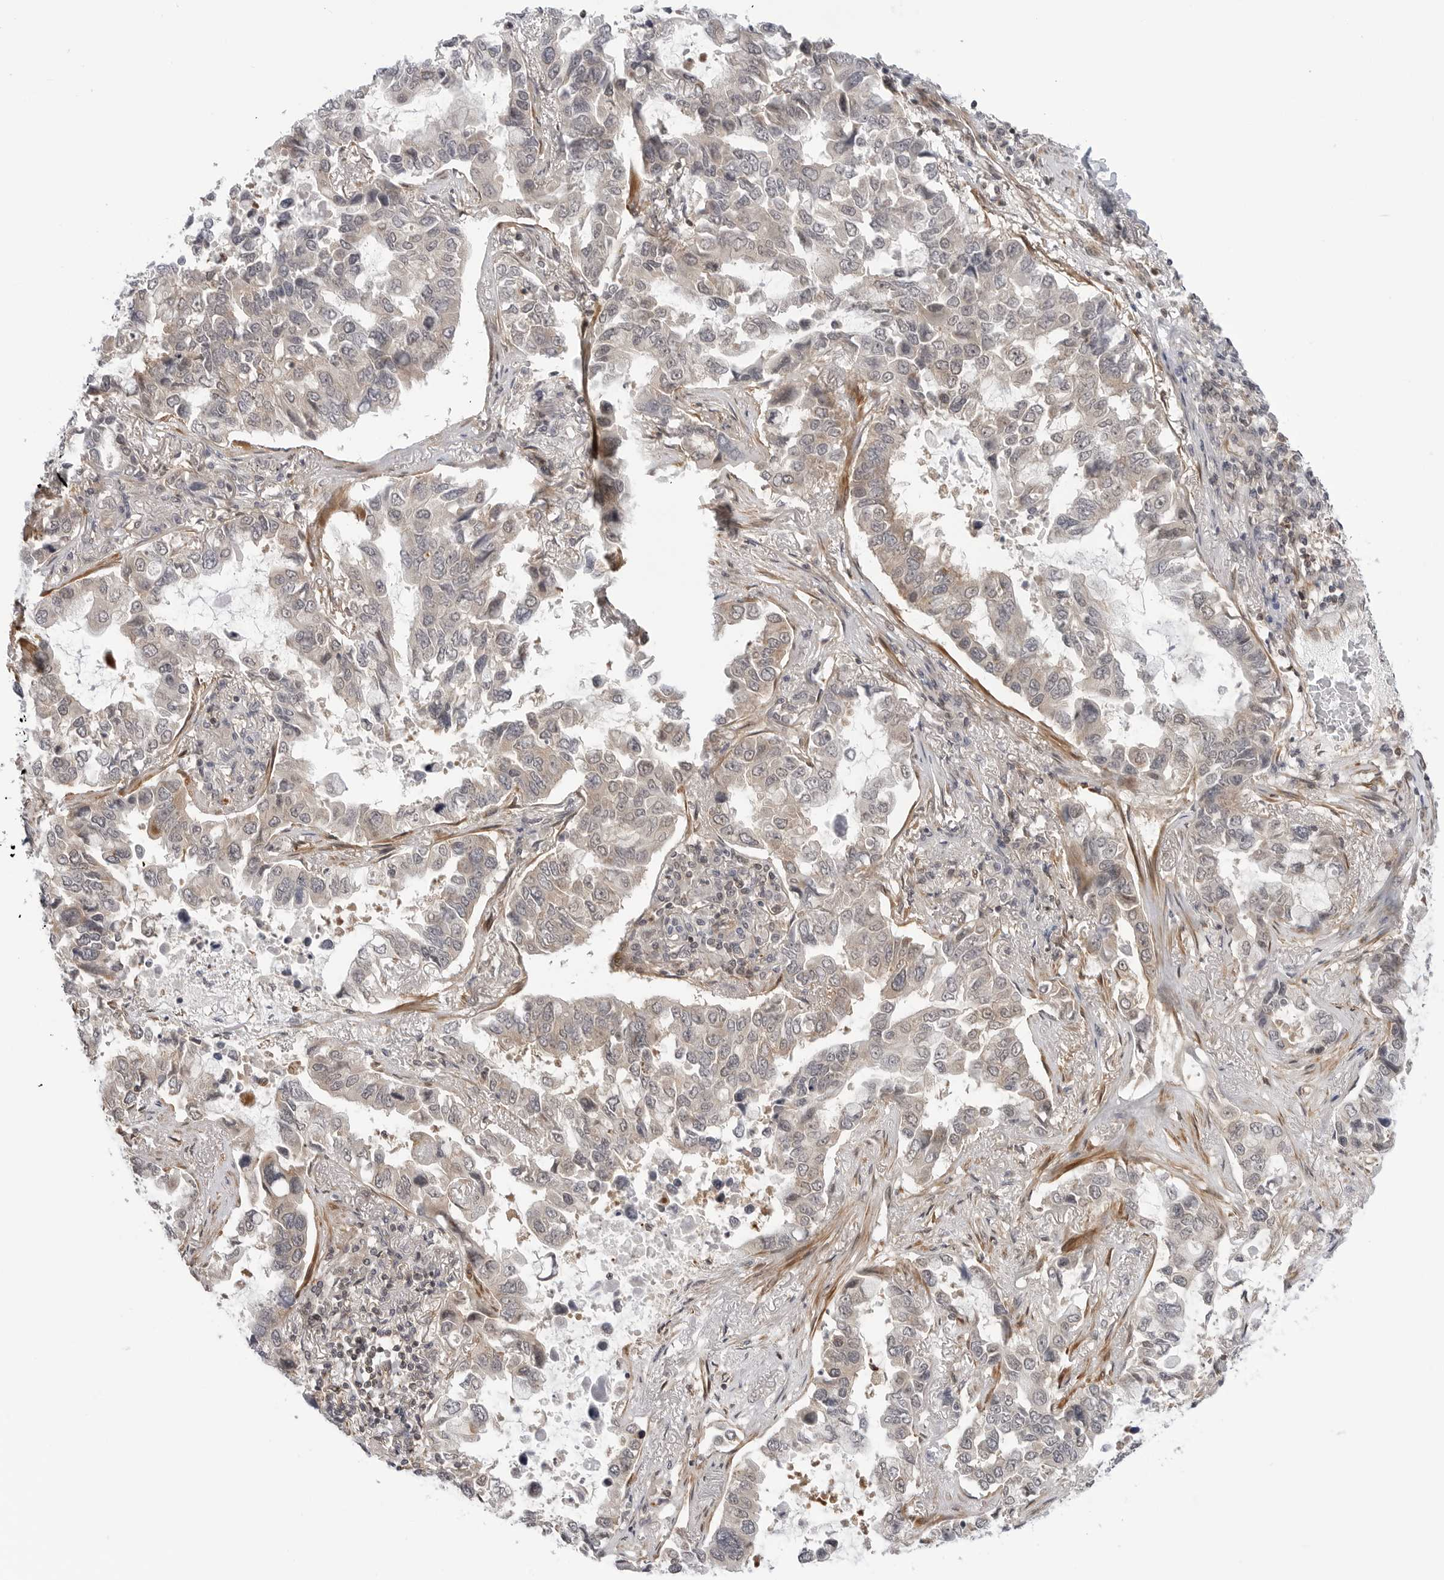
{"staining": {"intensity": "negative", "quantity": "none", "location": "none"}, "tissue": "lung cancer", "cell_type": "Tumor cells", "image_type": "cancer", "snomed": [{"axis": "morphology", "description": "Squamous cell carcinoma, NOS"}, {"axis": "topography", "description": "Lung"}], "caption": "The IHC histopathology image has no significant expression in tumor cells of lung cancer (squamous cell carcinoma) tissue.", "gene": "STXBP3", "patient": {"sex": "male", "age": 66}}